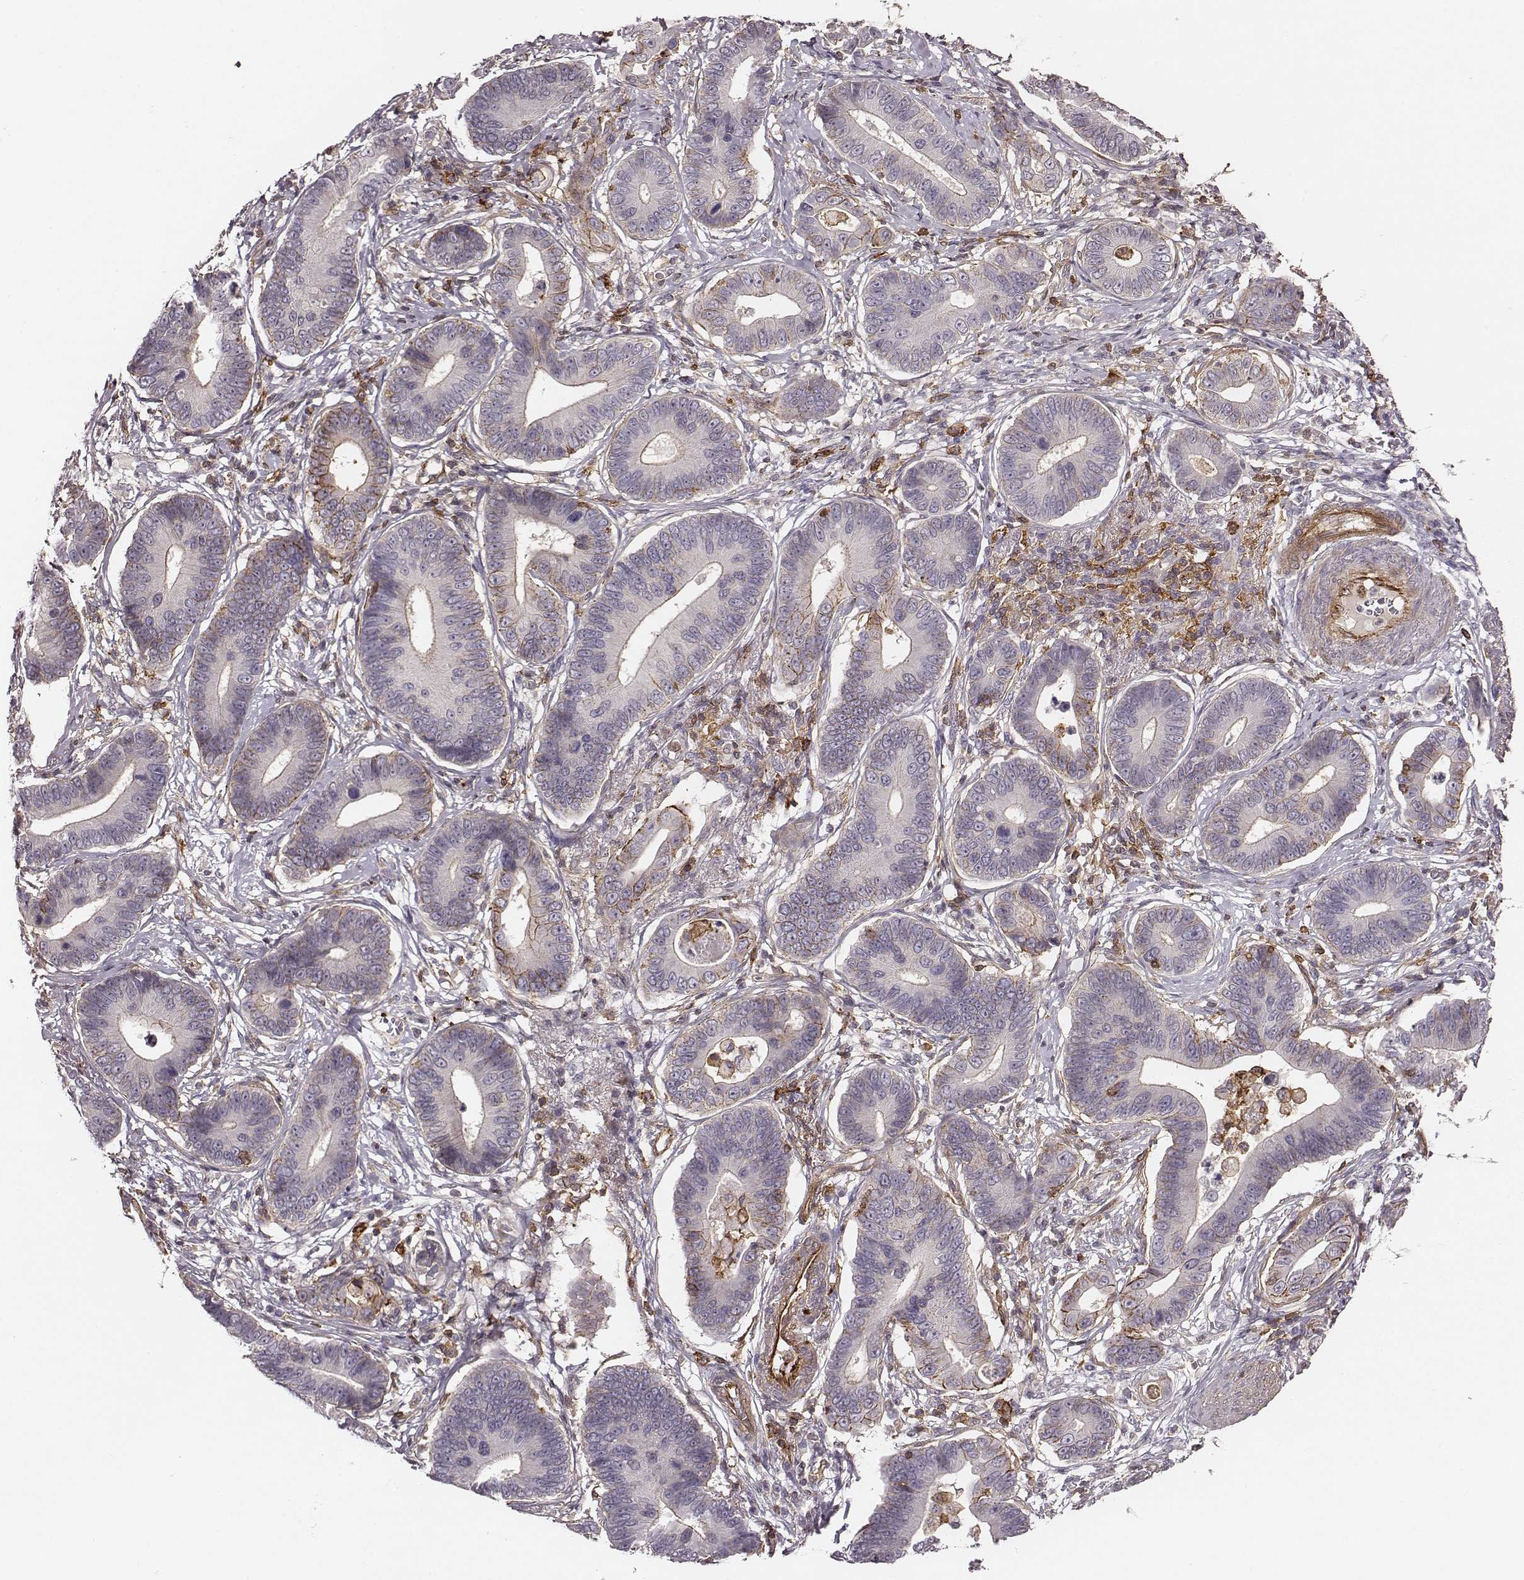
{"staining": {"intensity": "moderate", "quantity": "<25%", "location": "cytoplasmic/membranous"}, "tissue": "stomach cancer", "cell_type": "Tumor cells", "image_type": "cancer", "snomed": [{"axis": "morphology", "description": "Adenocarcinoma, NOS"}, {"axis": "topography", "description": "Stomach"}], "caption": "Brown immunohistochemical staining in stomach cancer shows moderate cytoplasmic/membranous positivity in approximately <25% of tumor cells.", "gene": "ZYX", "patient": {"sex": "male", "age": 84}}